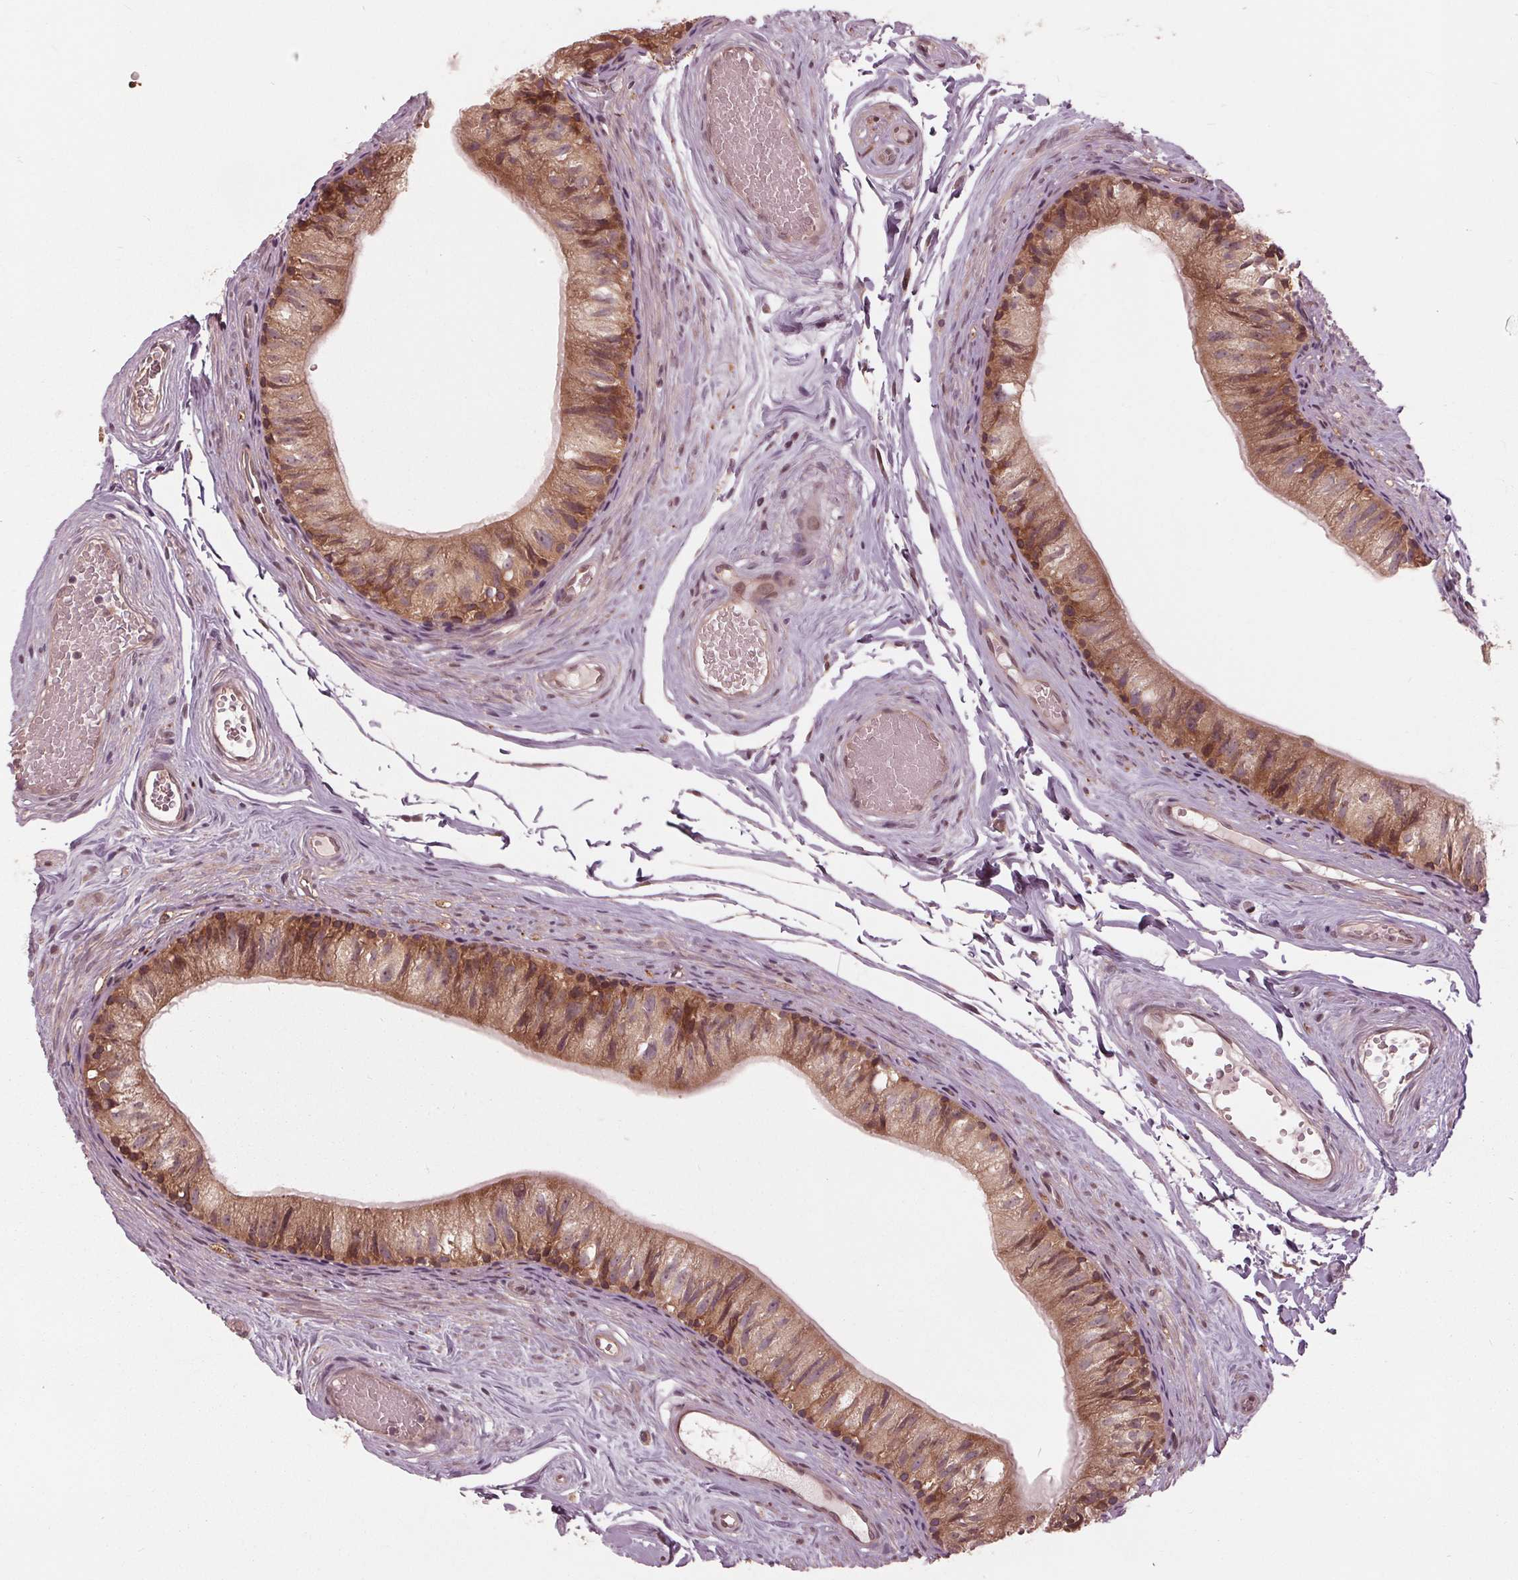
{"staining": {"intensity": "moderate", "quantity": "25%-75%", "location": "cytoplasmic/membranous,nuclear"}, "tissue": "epididymis", "cell_type": "Glandular cells", "image_type": "normal", "snomed": [{"axis": "morphology", "description": "Normal tissue, NOS"}, {"axis": "topography", "description": "Epididymis"}], "caption": "Glandular cells demonstrate medium levels of moderate cytoplasmic/membranous,nuclear expression in approximately 25%-75% of cells in benign epididymis.", "gene": "ZNF471", "patient": {"sex": "male", "age": 45}}